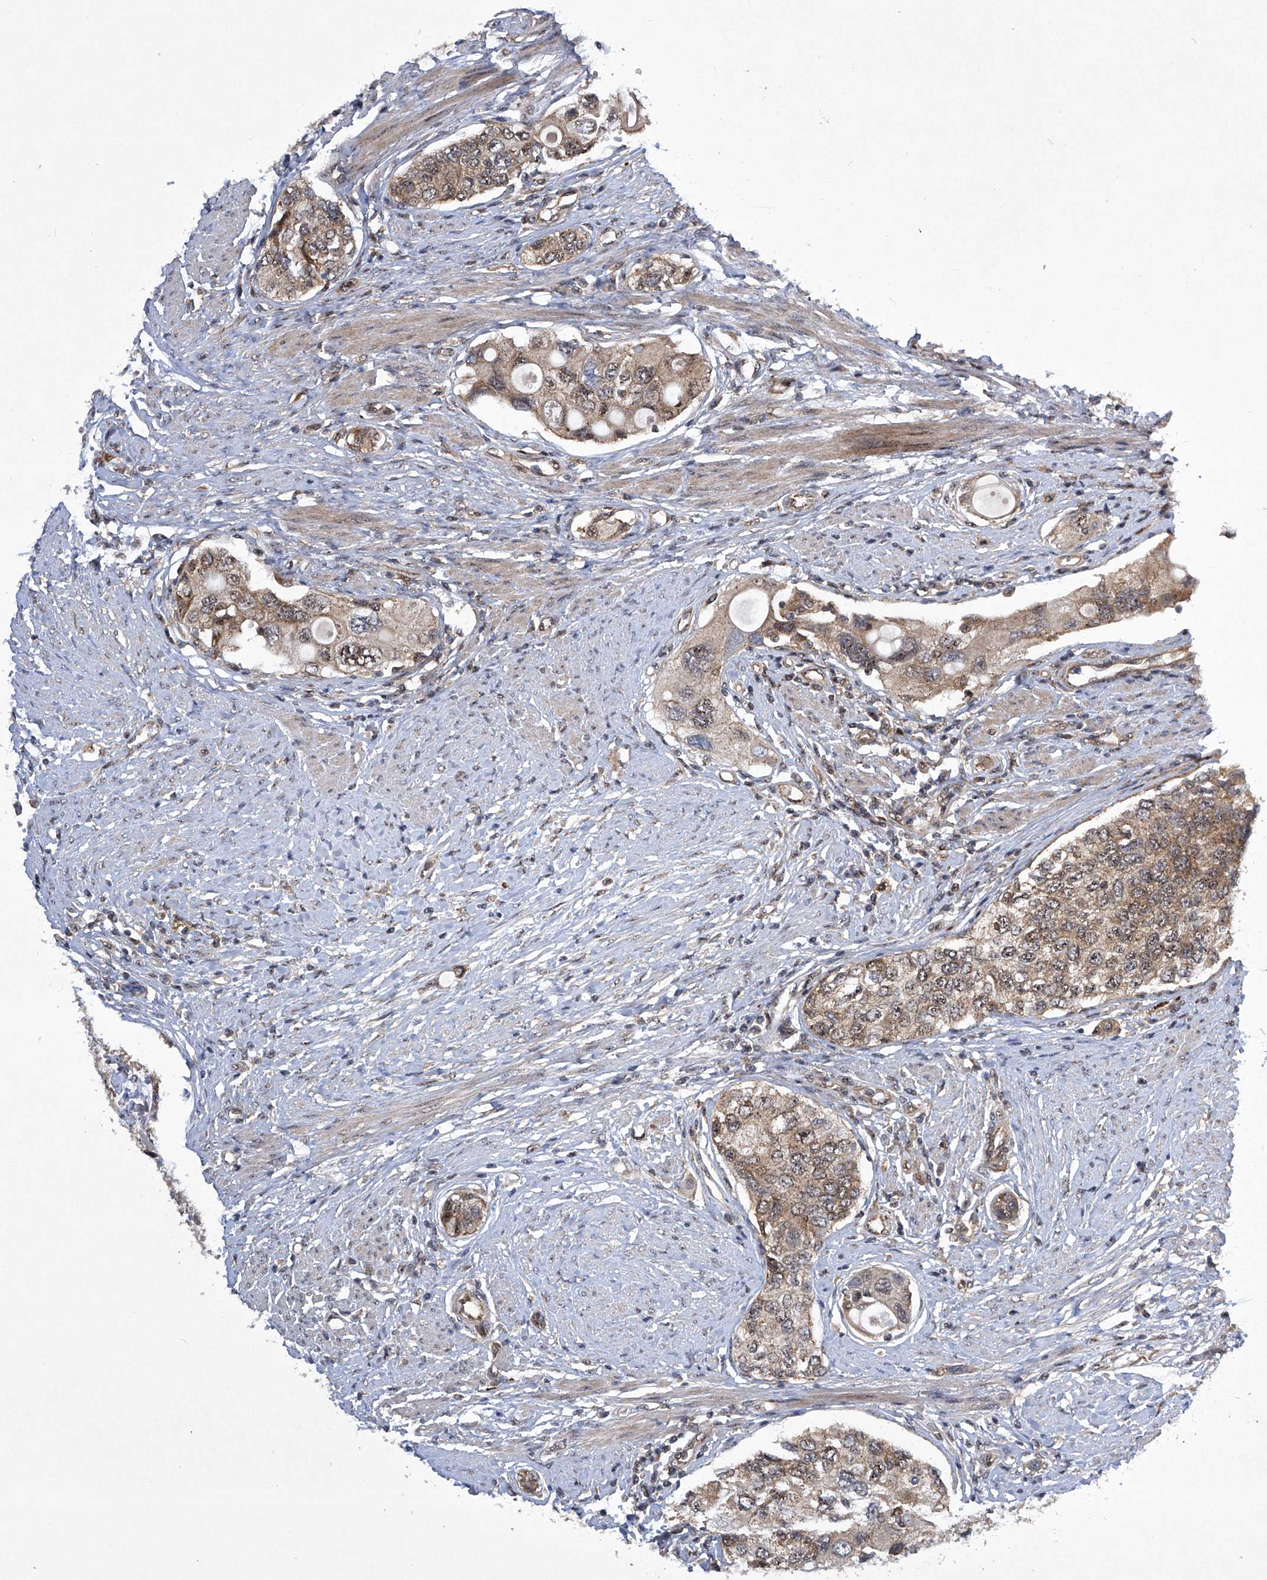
{"staining": {"intensity": "weak", "quantity": ">75%", "location": "cytoplasmic/membranous"}, "tissue": "urothelial cancer", "cell_type": "Tumor cells", "image_type": "cancer", "snomed": [{"axis": "morphology", "description": "Urothelial carcinoma, High grade"}, {"axis": "topography", "description": "Urinary bladder"}], "caption": "Immunohistochemistry of urothelial carcinoma (high-grade) exhibits low levels of weak cytoplasmic/membranous positivity in about >75% of tumor cells. (brown staining indicates protein expression, while blue staining denotes nuclei).", "gene": "CISH", "patient": {"sex": "female", "age": 56}}